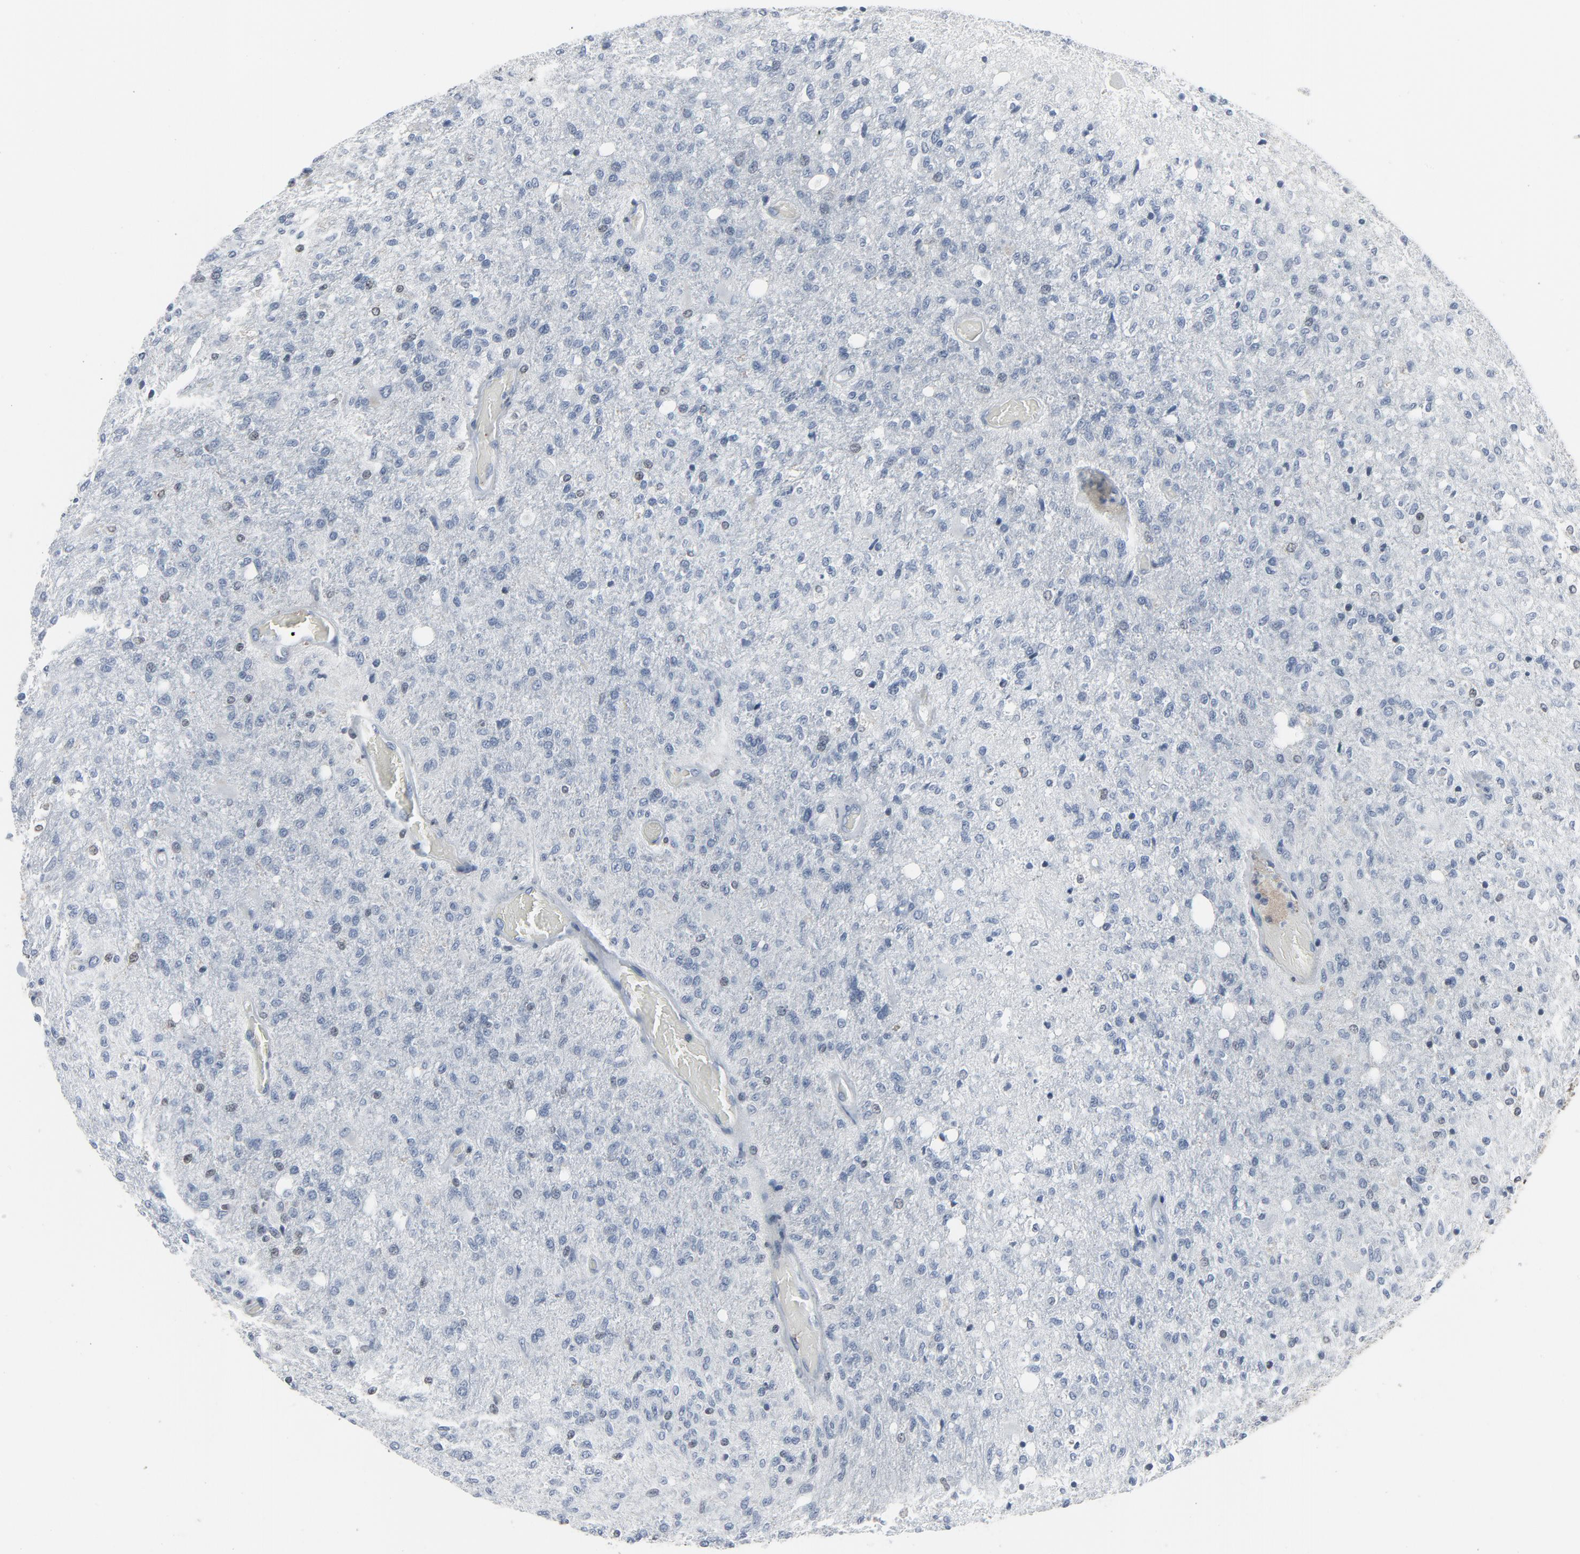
{"staining": {"intensity": "negative", "quantity": "none", "location": "none"}, "tissue": "glioma", "cell_type": "Tumor cells", "image_type": "cancer", "snomed": [{"axis": "morphology", "description": "Normal tissue, NOS"}, {"axis": "morphology", "description": "Glioma, malignant, High grade"}, {"axis": "topography", "description": "Cerebral cortex"}], "caption": "The histopathology image shows no staining of tumor cells in malignant glioma (high-grade).", "gene": "STAT5A", "patient": {"sex": "male", "age": 77}}